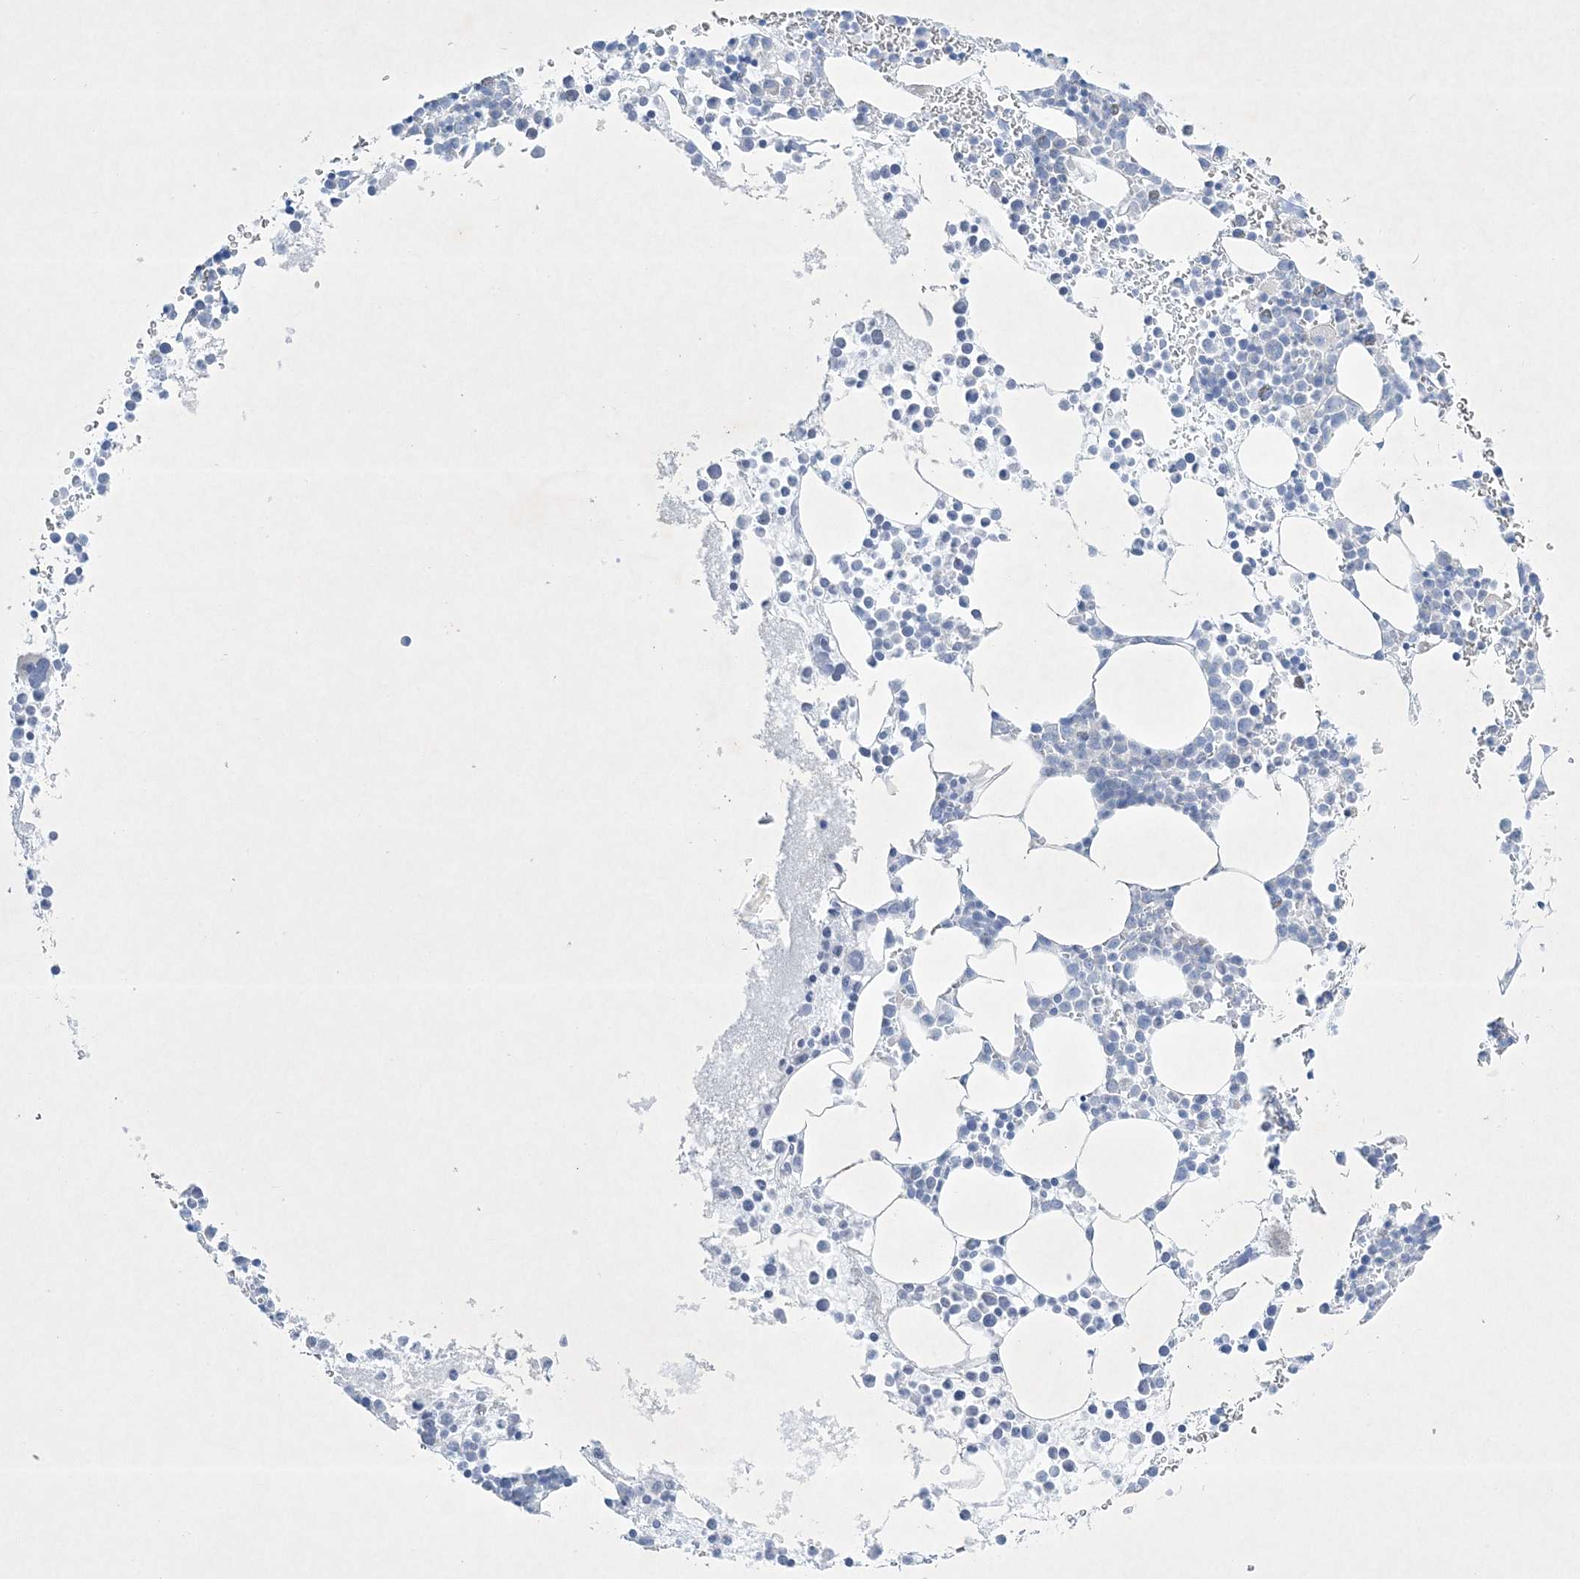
{"staining": {"intensity": "negative", "quantity": "none", "location": "none"}, "tissue": "bone marrow", "cell_type": "Hematopoietic cells", "image_type": "normal", "snomed": [{"axis": "morphology", "description": "Normal tissue, NOS"}, {"axis": "topography", "description": "Bone marrow"}], "caption": "High magnification brightfield microscopy of normal bone marrow stained with DAB (3,3'-diaminobenzidine) (brown) and counterstained with hematoxylin (blue): hematopoietic cells show no significant expression. (Brightfield microscopy of DAB immunohistochemistry (IHC) at high magnification).", "gene": "FARSB", "patient": {"sex": "female", "age": 78}}